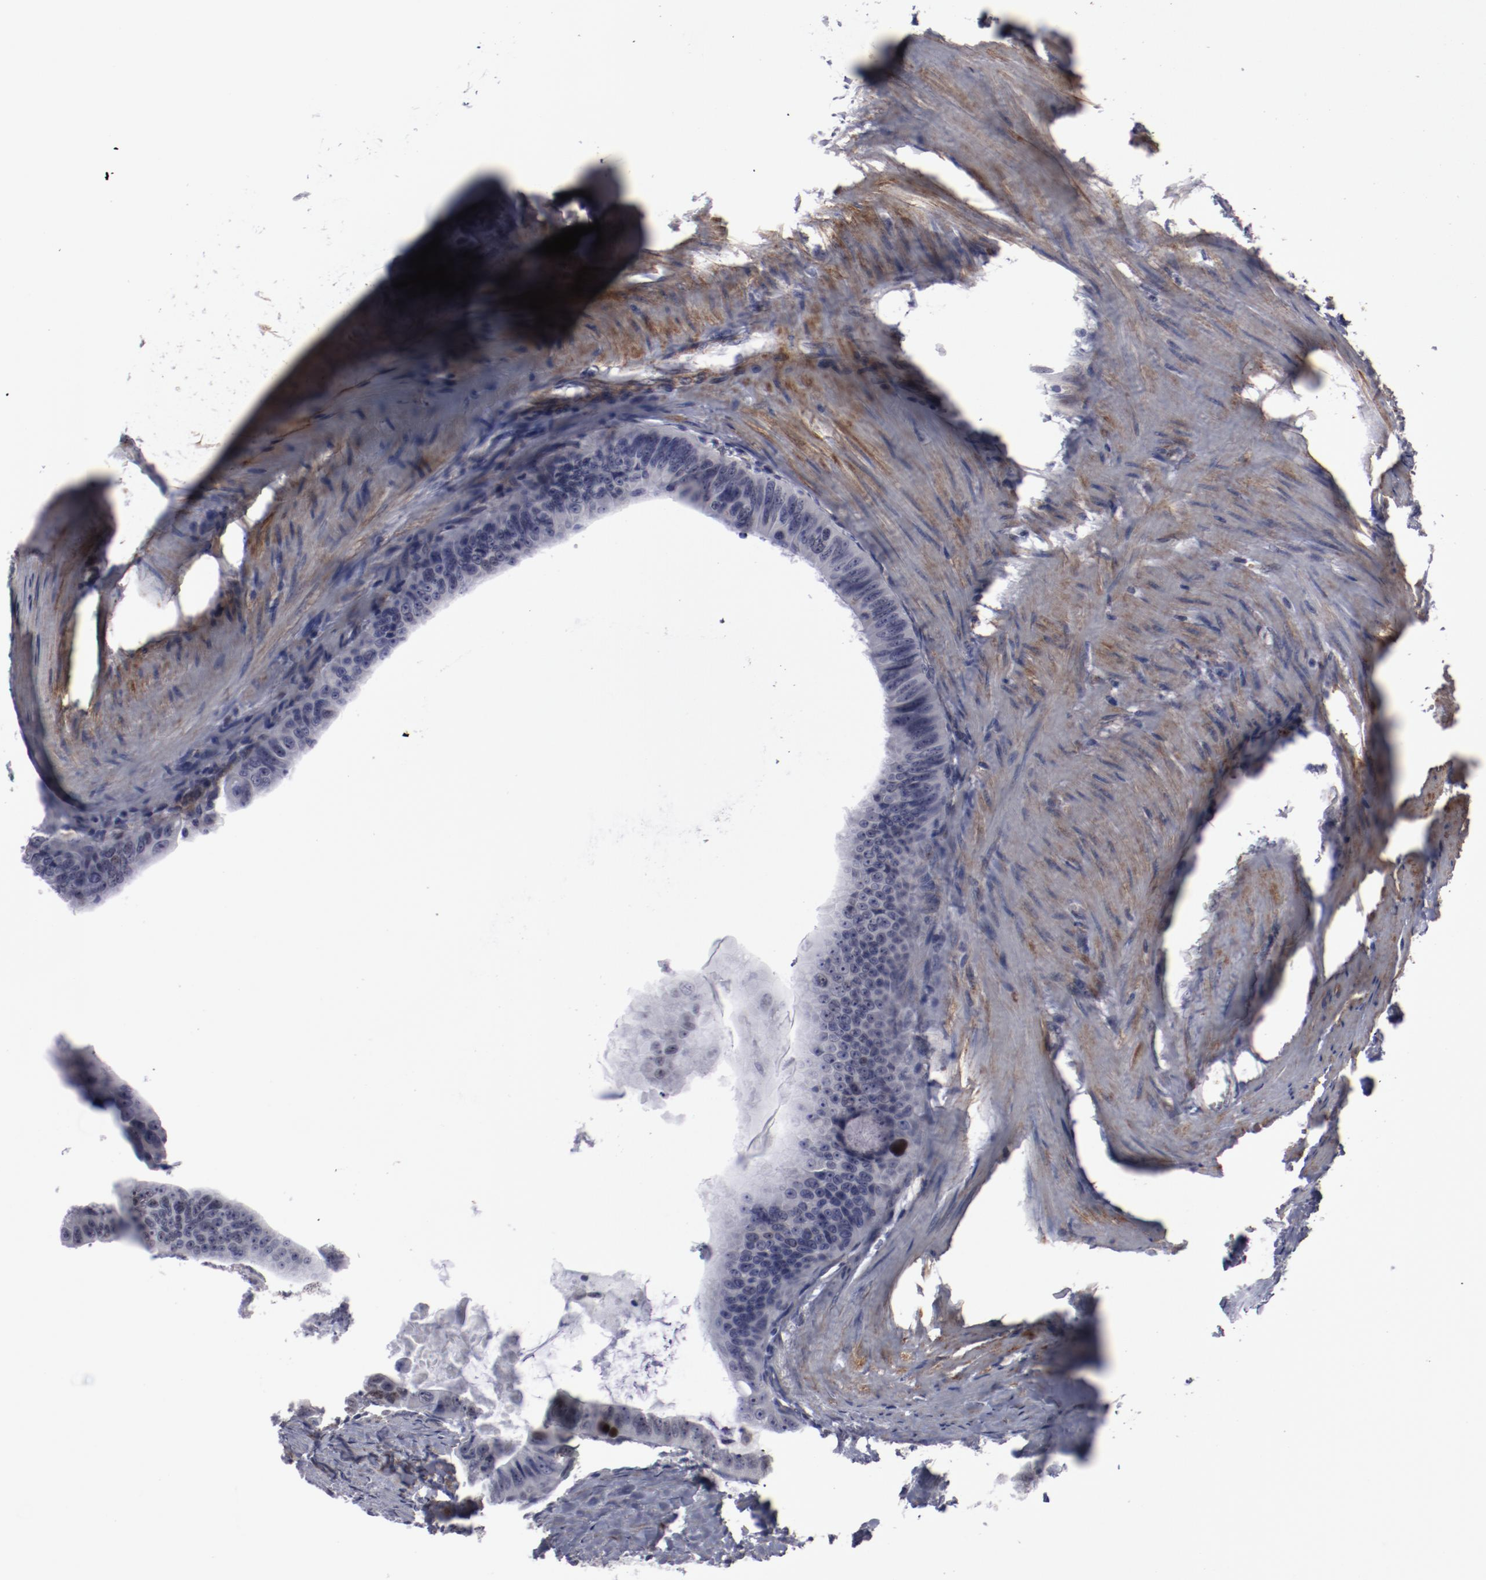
{"staining": {"intensity": "negative", "quantity": "none", "location": "none"}, "tissue": "colorectal cancer", "cell_type": "Tumor cells", "image_type": "cancer", "snomed": [{"axis": "morphology", "description": "Adenocarcinoma, NOS"}, {"axis": "topography", "description": "Colon"}], "caption": "An image of colorectal cancer stained for a protein demonstrates no brown staining in tumor cells.", "gene": "LEF1", "patient": {"sex": "female", "age": 55}}